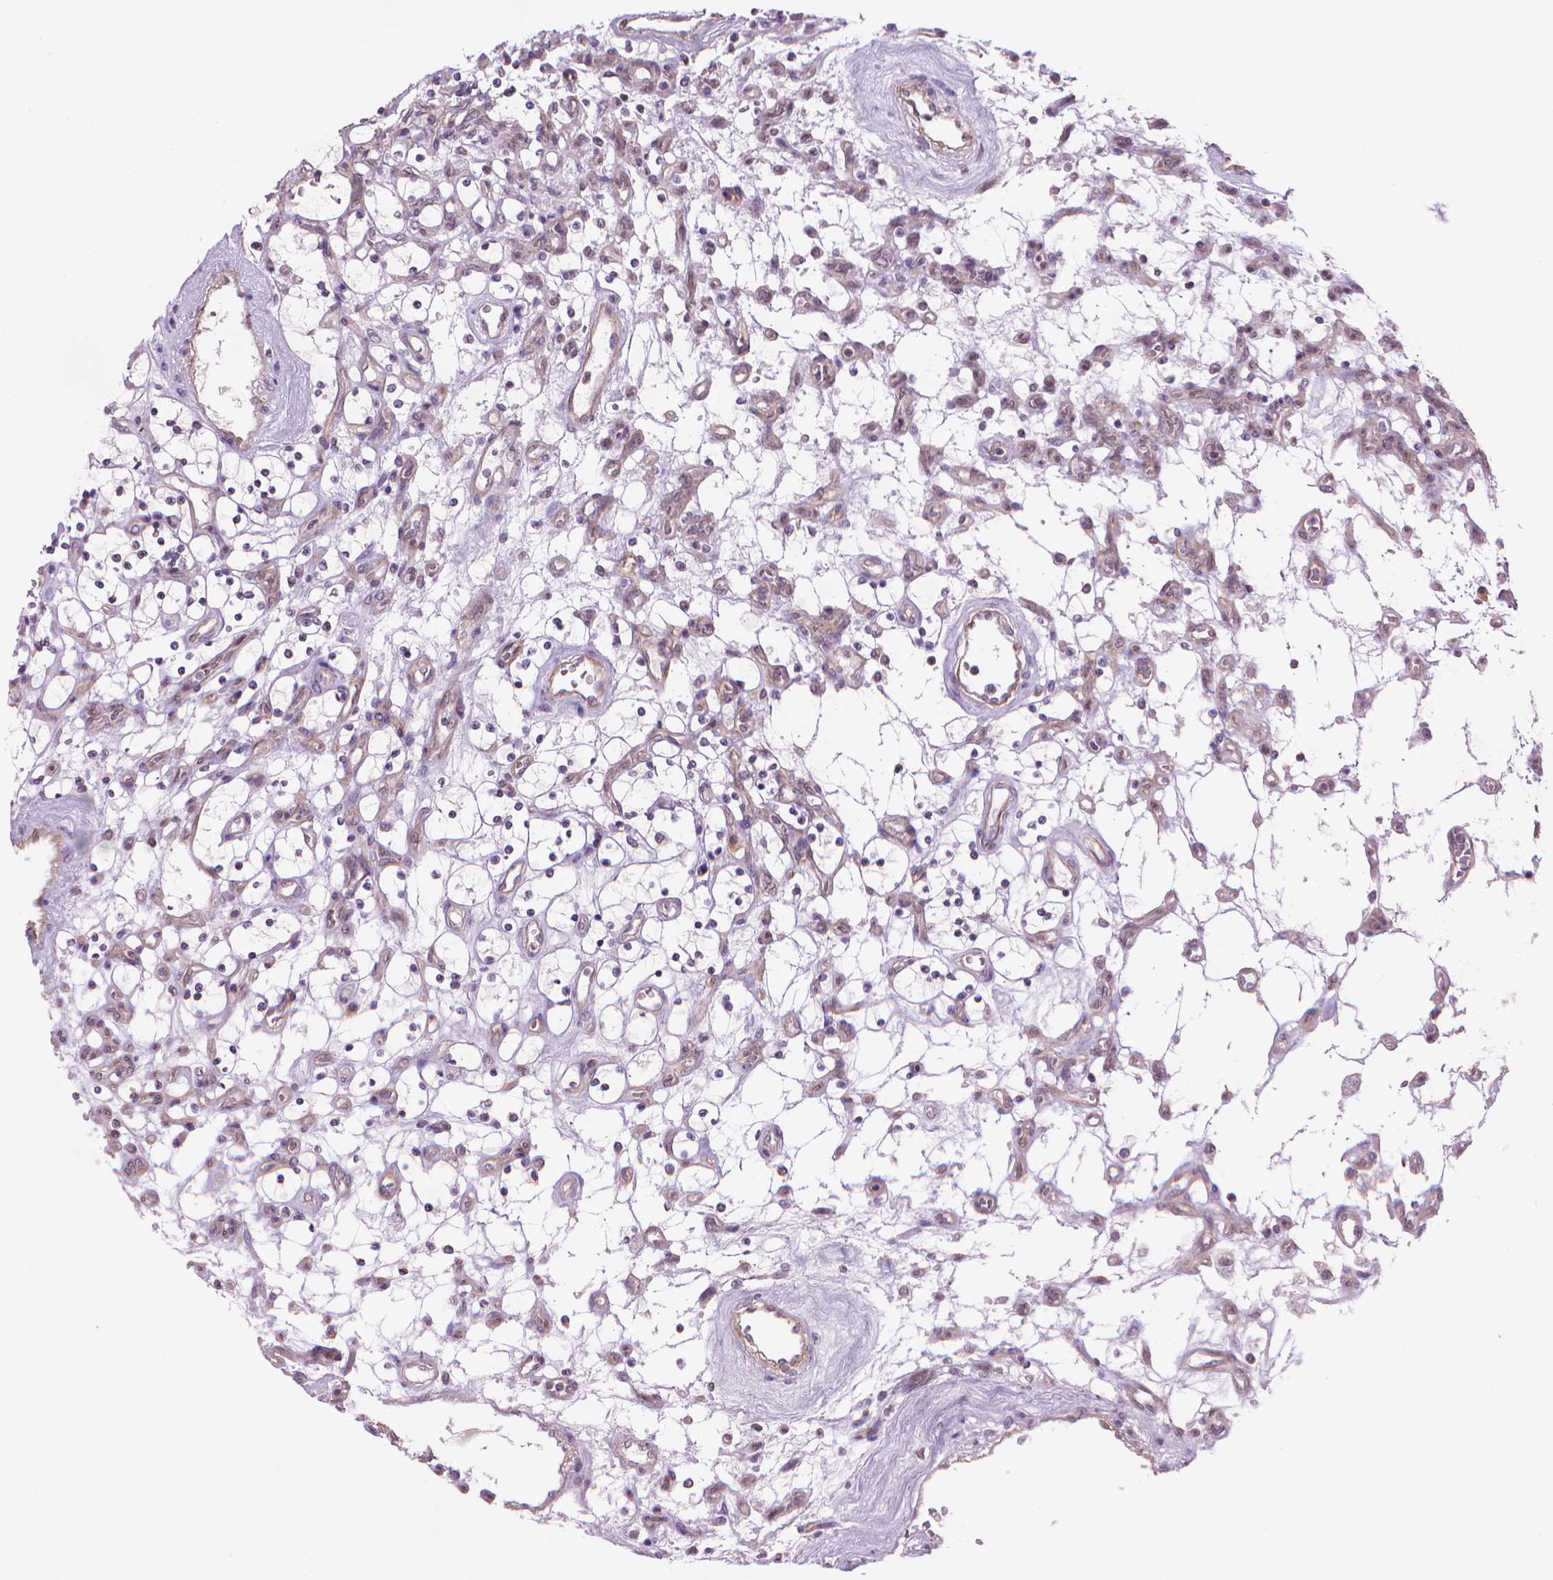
{"staining": {"intensity": "negative", "quantity": "none", "location": "none"}, "tissue": "renal cancer", "cell_type": "Tumor cells", "image_type": "cancer", "snomed": [{"axis": "morphology", "description": "Adenocarcinoma, NOS"}, {"axis": "topography", "description": "Kidney"}], "caption": "IHC of adenocarcinoma (renal) demonstrates no staining in tumor cells.", "gene": "TMEM184A", "patient": {"sex": "female", "age": 69}}